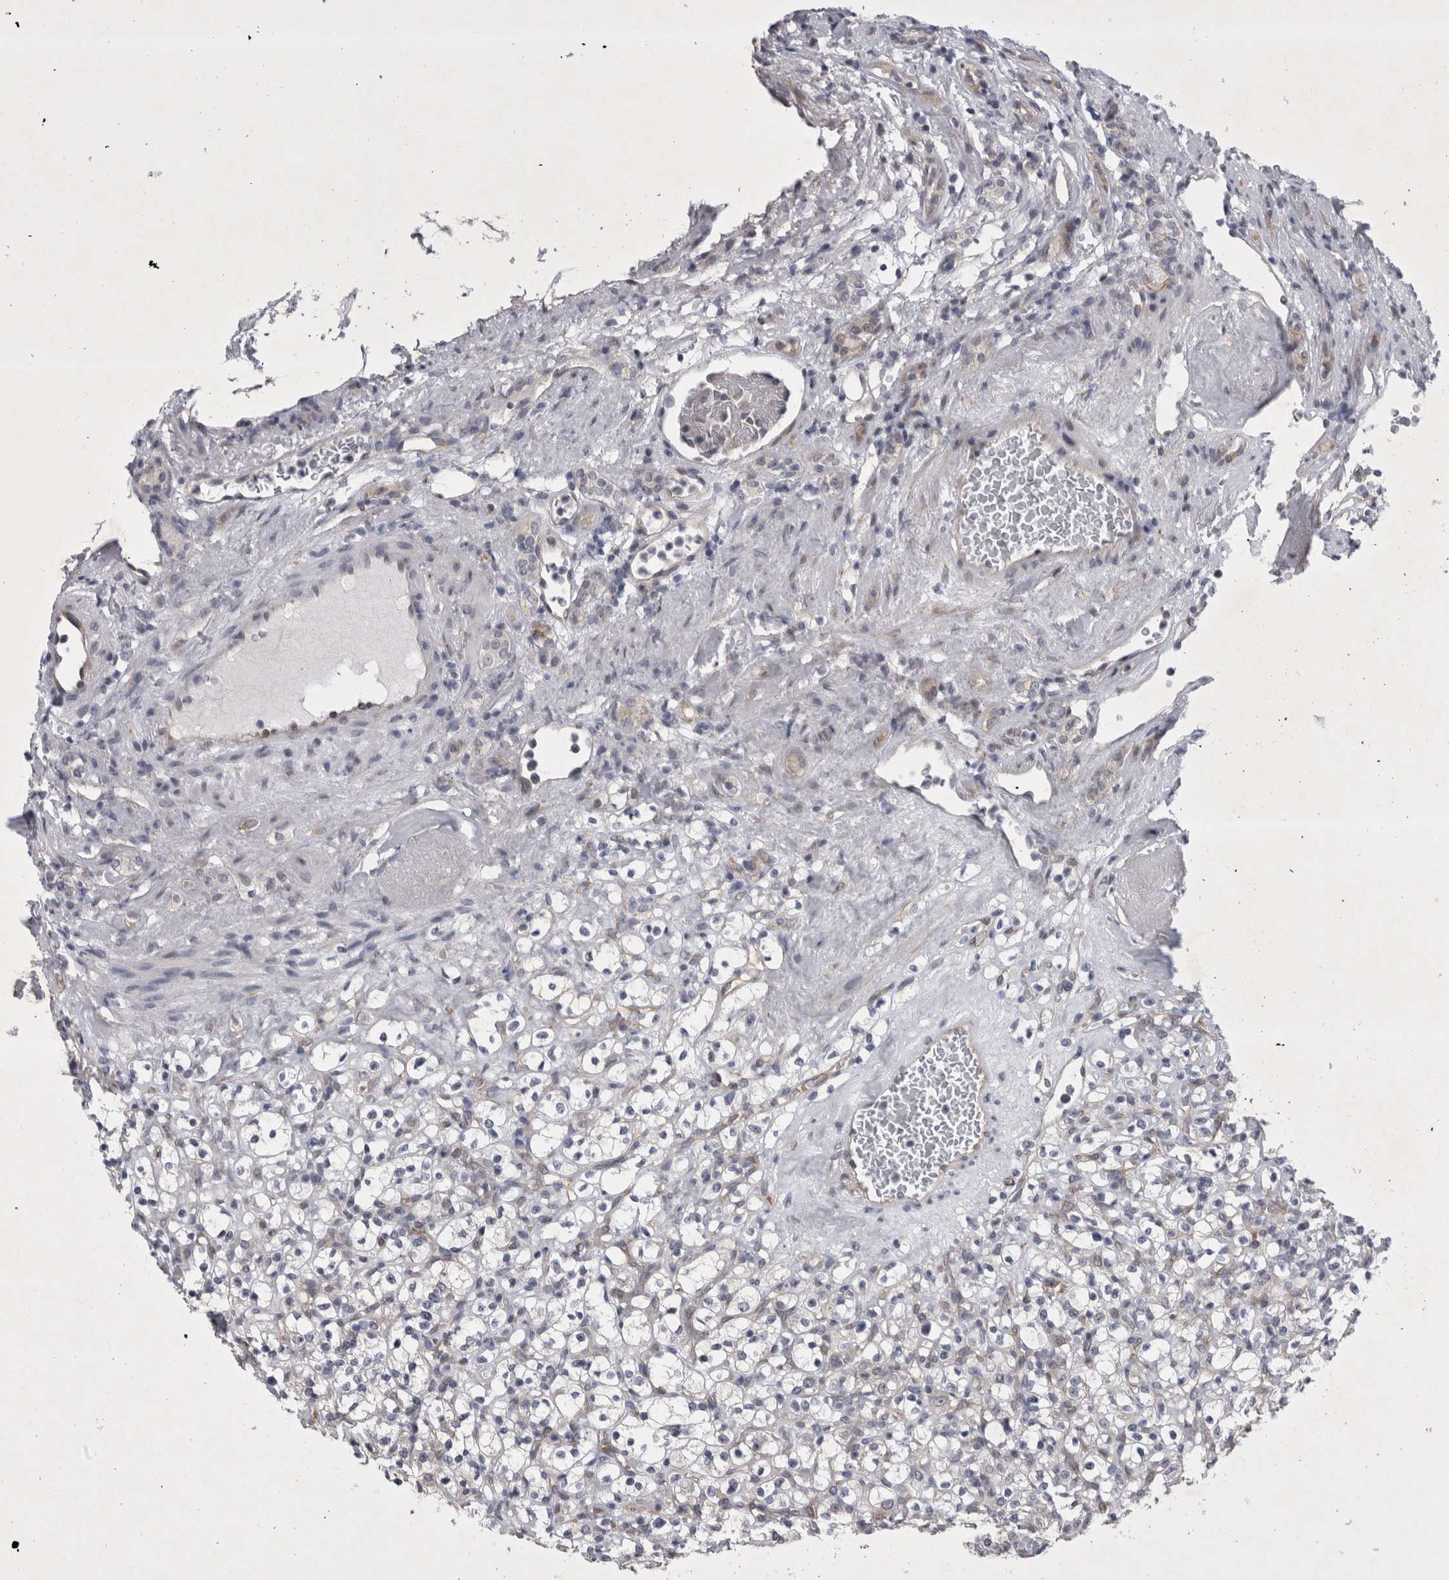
{"staining": {"intensity": "negative", "quantity": "none", "location": "none"}, "tissue": "renal cancer", "cell_type": "Tumor cells", "image_type": "cancer", "snomed": [{"axis": "morphology", "description": "Normal tissue, NOS"}, {"axis": "morphology", "description": "Adenocarcinoma, NOS"}, {"axis": "topography", "description": "Kidney"}], "caption": "Tumor cells show no significant protein expression in renal cancer.", "gene": "PARP11", "patient": {"sex": "female", "age": 72}}